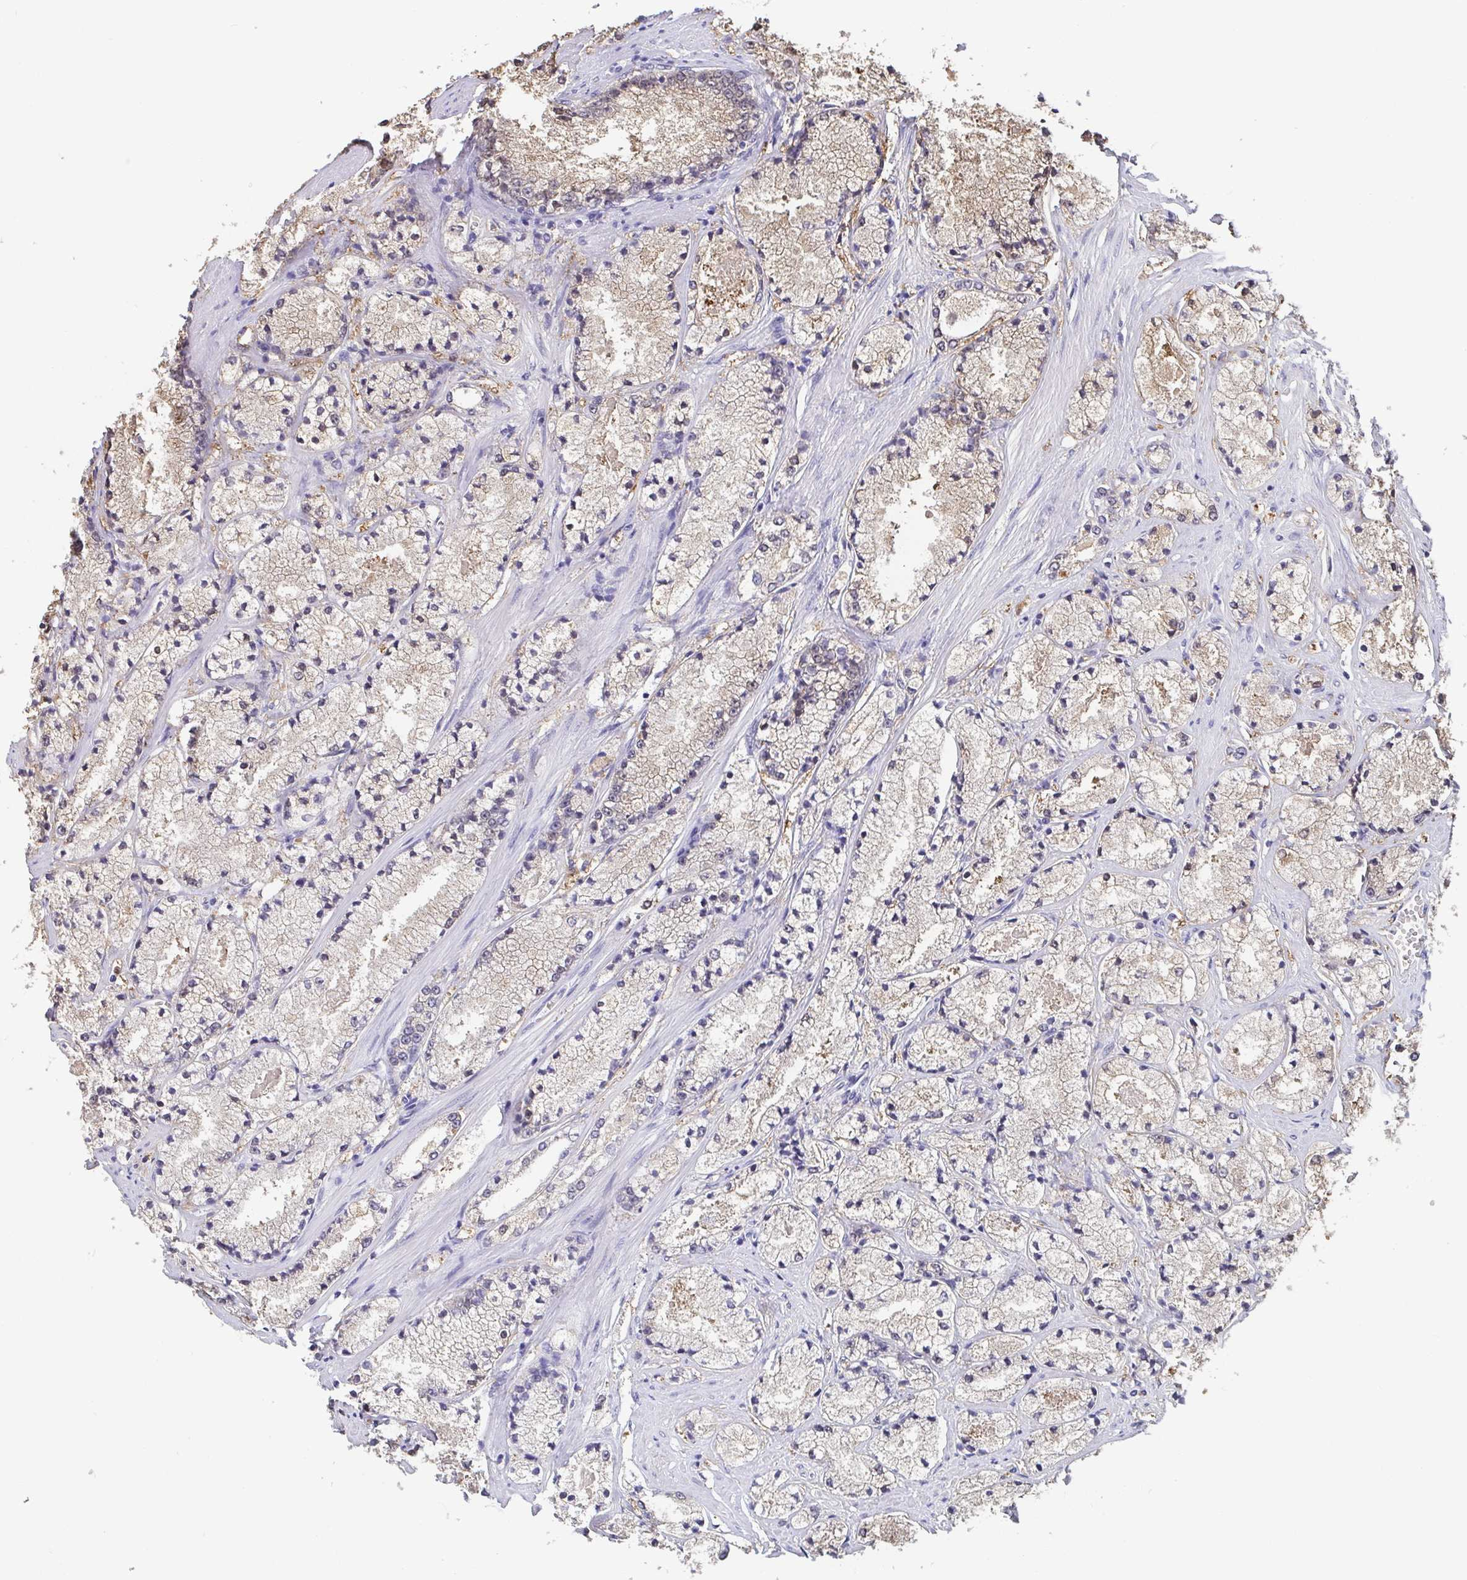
{"staining": {"intensity": "weak", "quantity": "<25%", "location": "cytoplasmic/membranous,nuclear"}, "tissue": "prostate cancer", "cell_type": "Tumor cells", "image_type": "cancer", "snomed": [{"axis": "morphology", "description": "Adenocarcinoma, High grade"}, {"axis": "topography", "description": "Prostate"}], "caption": "Image shows no significant protein expression in tumor cells of prostate cancer (high-grade adenocarcinoma).", "gene": "IDH1", "patient": {"sex": "male", "age": 63}}